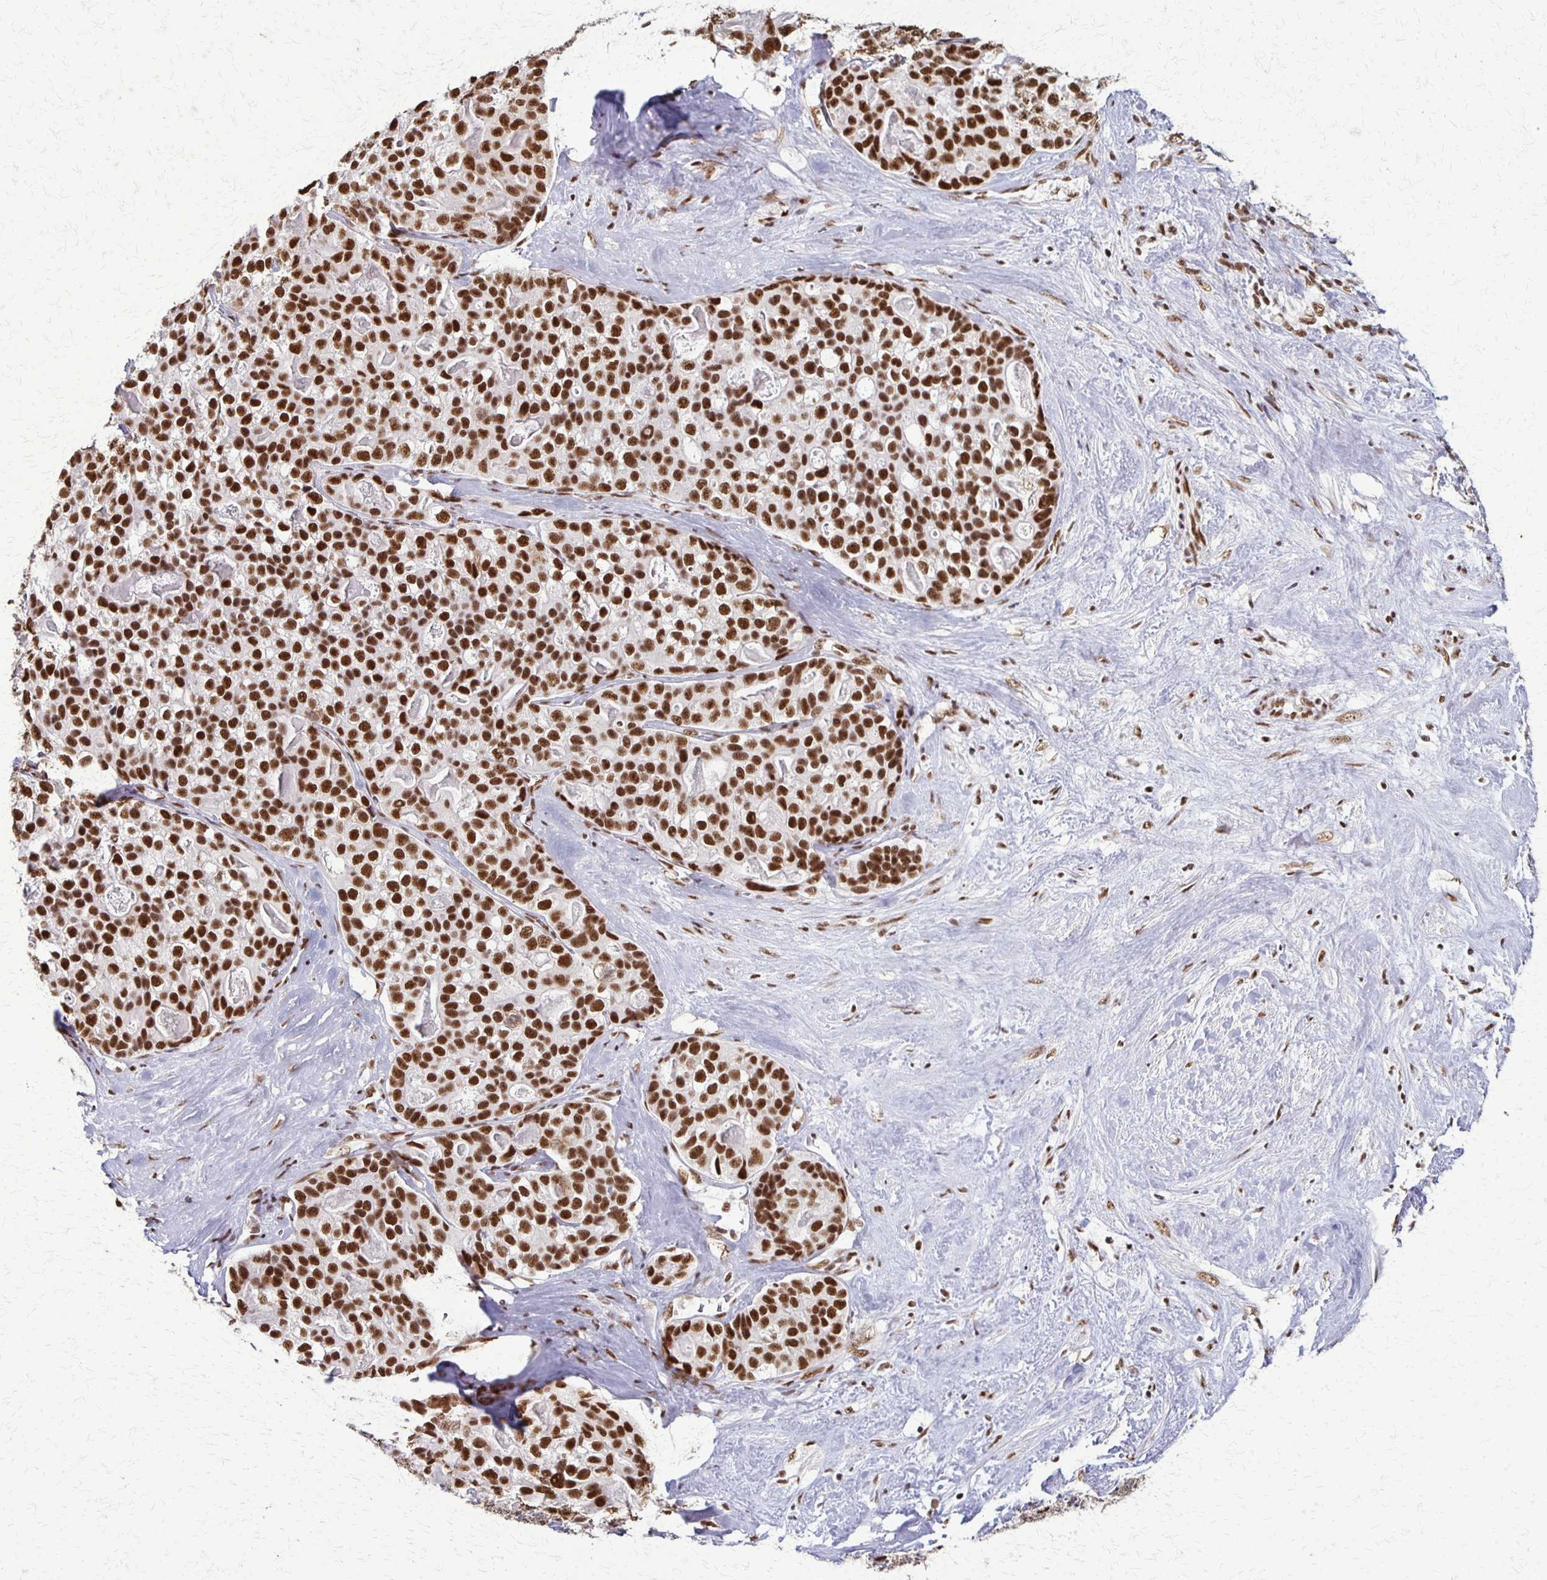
{"staining": {"intensity": "strong", "quantity": ">75%", "location": "nuclear"}, "tissue": "liver cancer", "cell_type": "Tumor cells", "image_type": "cancer", "snomed": [{"axis": "morphology", "description": "Cholangiocarcinoma"}, {"axis": "topography", "description": "Liver"}], "caption": "An image of liver cholangiocarcinoma stained for a protein shows strong nuclear brown staining in tumor cells.", "gene": "XRCC6", "patient": {"sex": "male", "age": 56}}